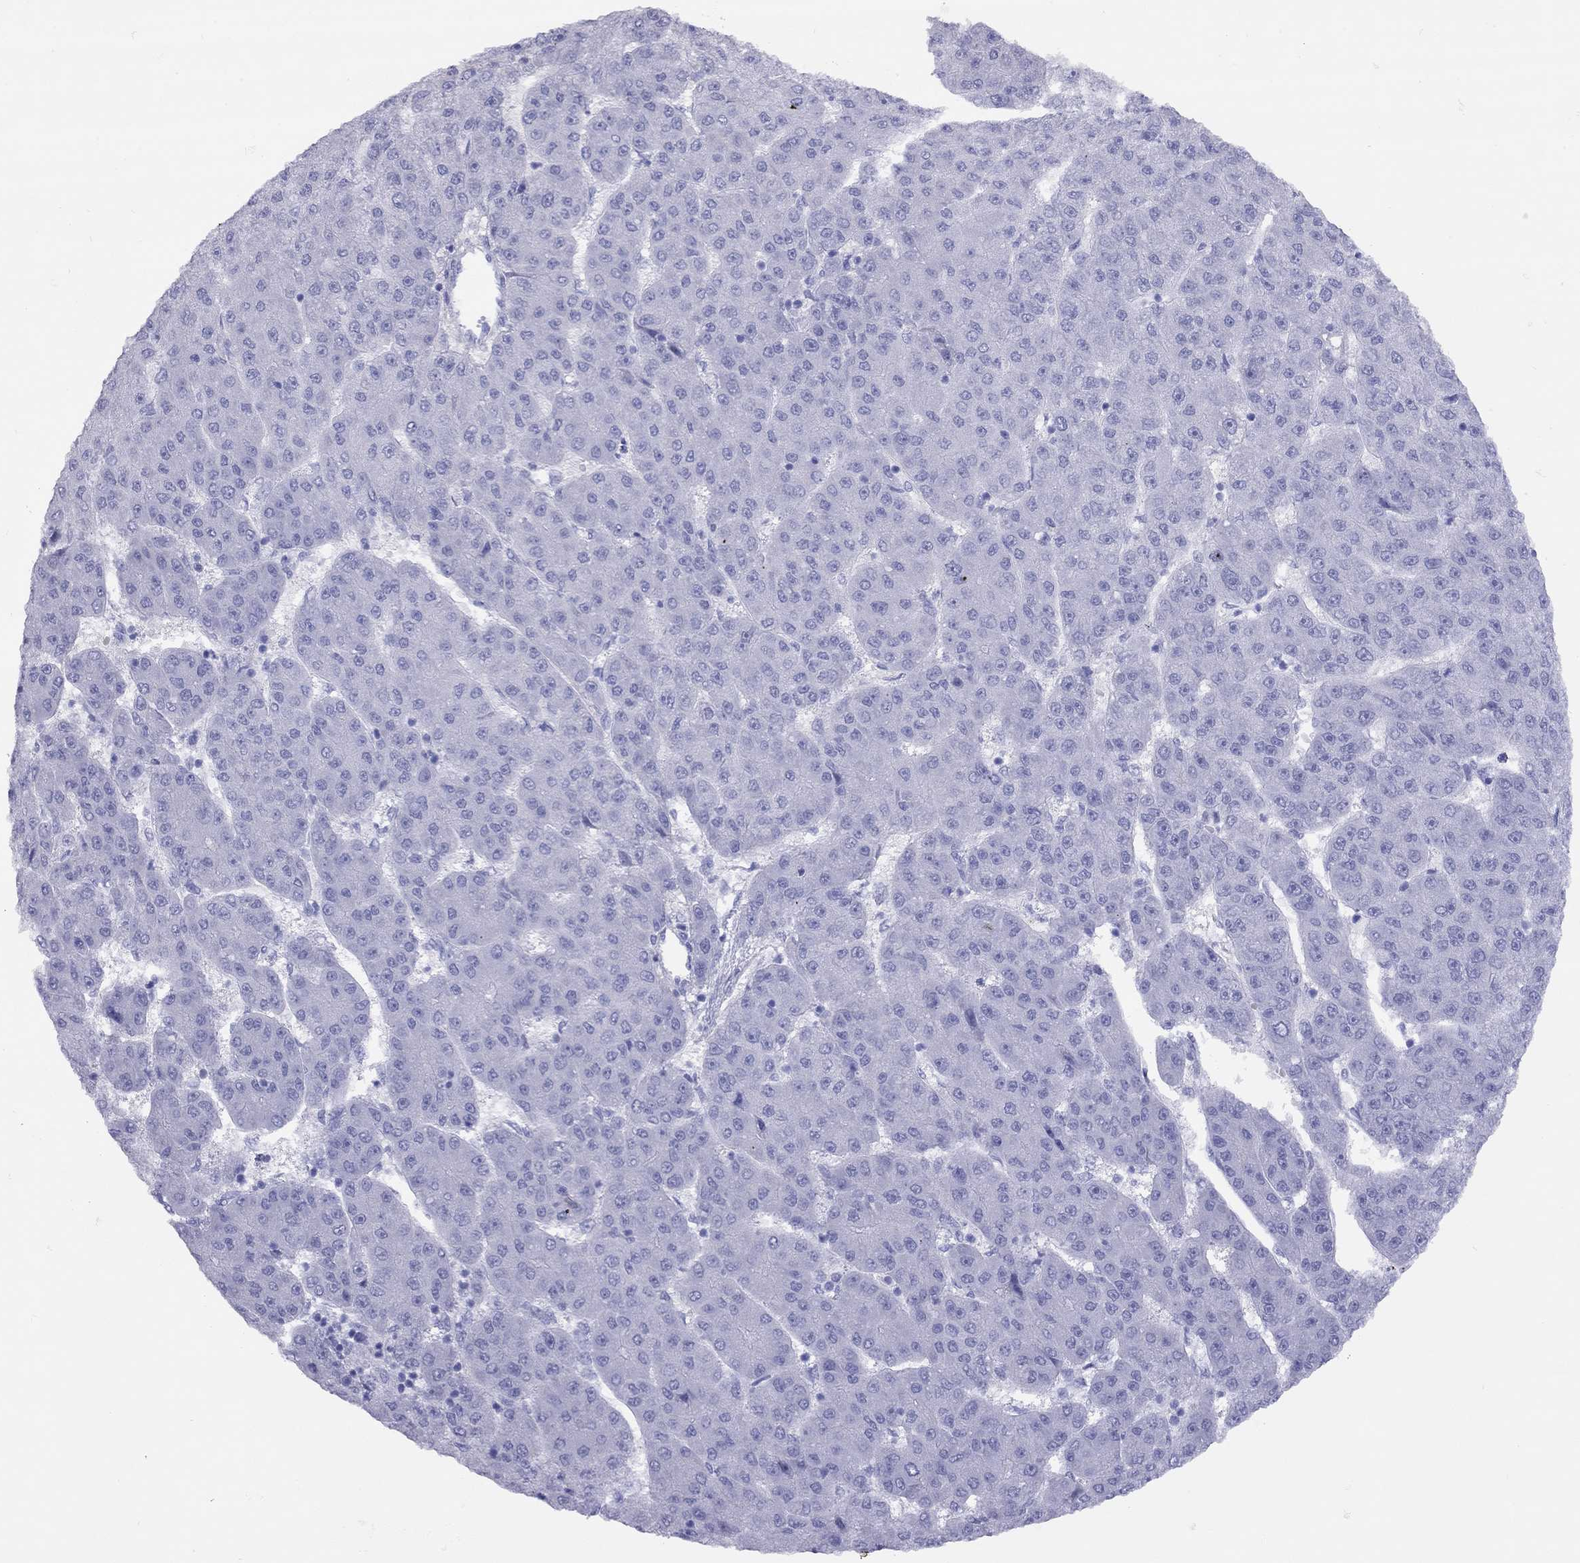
{"staining": {"intensity": "negative", "quantity": "none", "location": "none"}, "tissue": "liver cancer", "cell_type": "Tumor cells", "image_type": "cancer", "snomed": [{"axis": "morphology", "description": "Carcinoma, Hepatocellular, NOS"}, {"axis": "topography", "description": "Liver"}], "caption": "Human hepatocellular carcinoma (liver) stained for a protein using IHC exhibits no expression in tumor cells.", "gene": "GRIA2", "patient": {"sex": "male", "age": 67}}